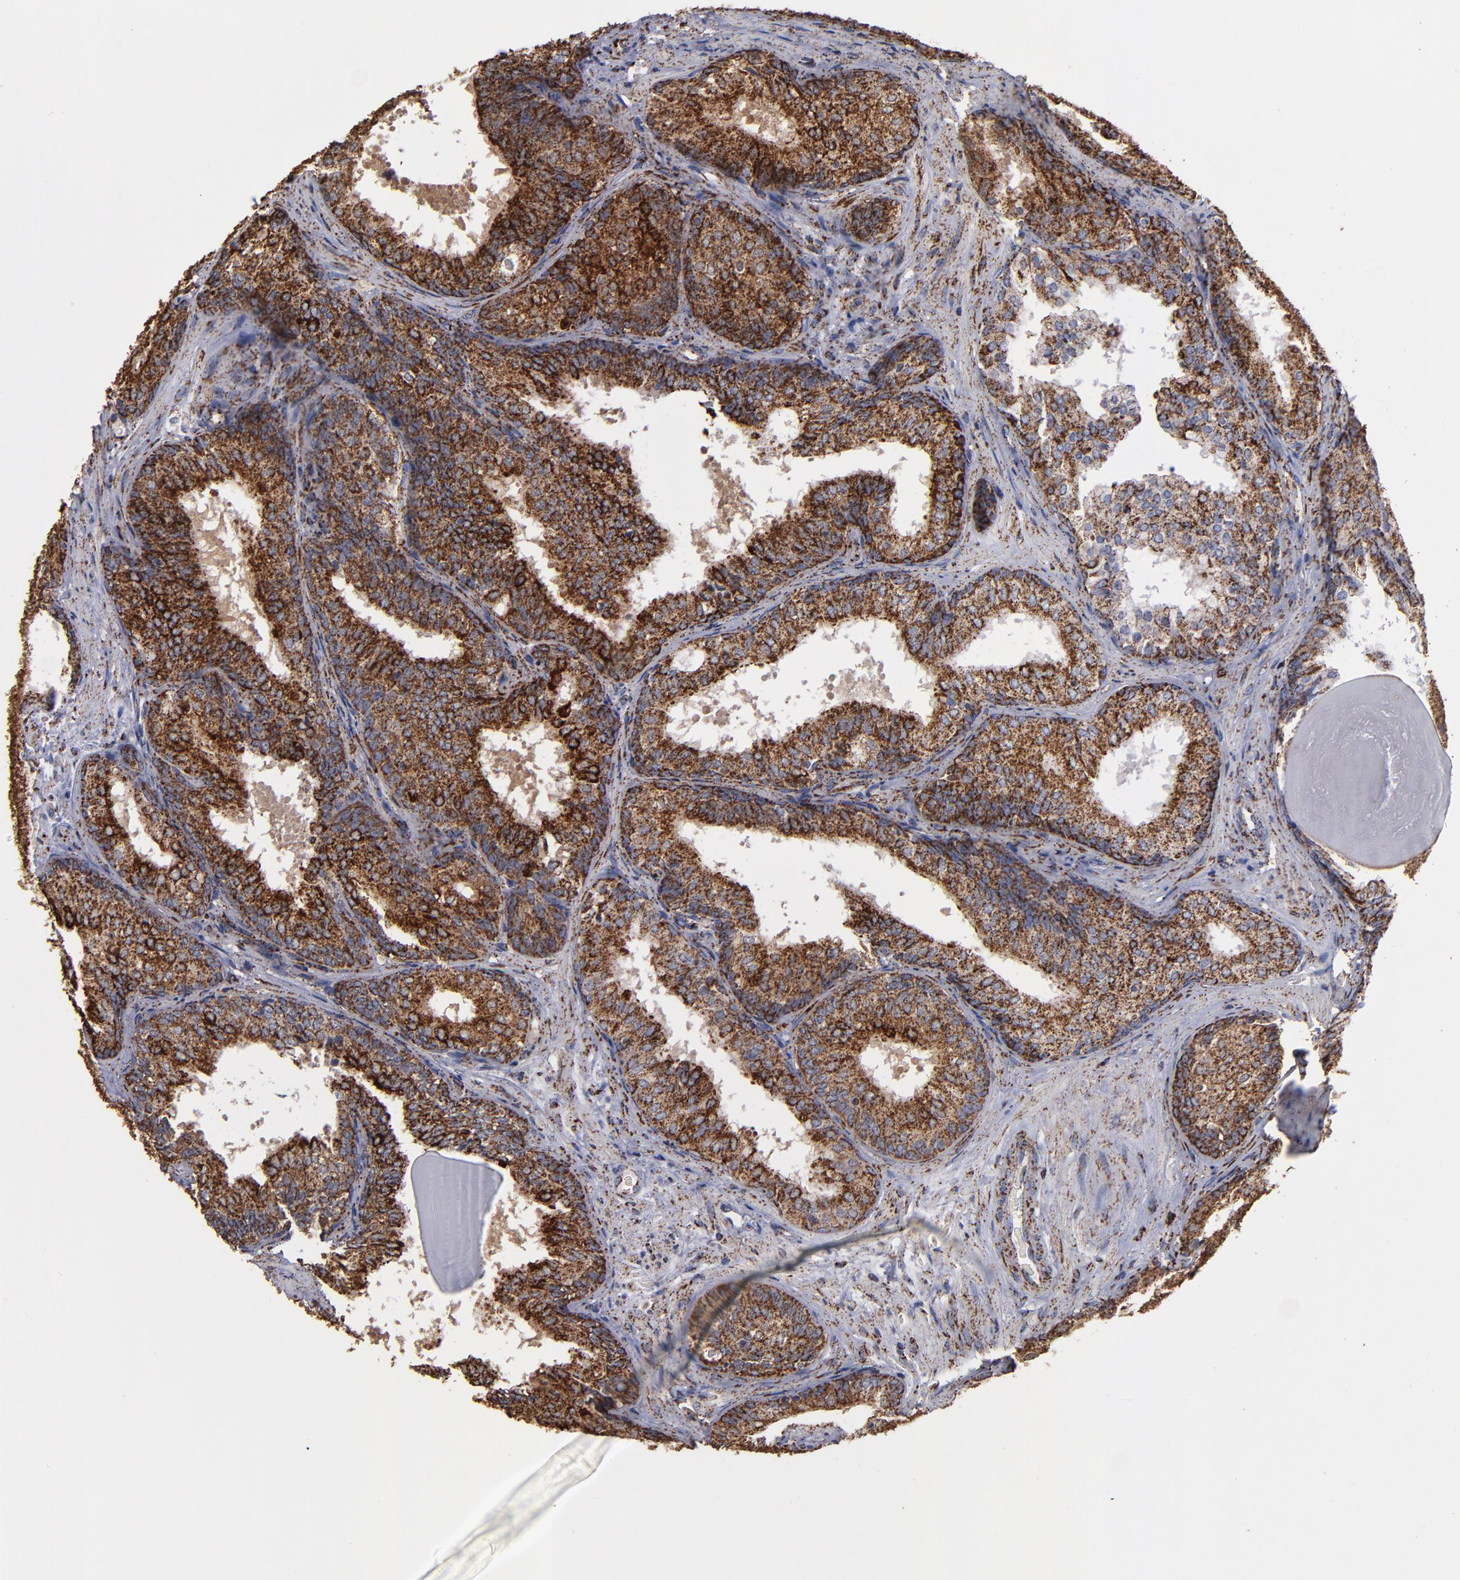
{"staining": {"intensity": "strong", "quantity": ">75%", "location": "cytoplasmic/membranous"}, "tissue": "prostate cancer", "cell_type": "Tumor cells", "image_type": "cancer", "snomed": [{"axis": "morphology", "description": "Adenocarcinoma, Low grade"}, {"axis": "topography", "description": "Prostate"}], "caption": "A brown stain labels strong cytoplasmic/membranous staining of a protein in human prostate low-grade adenocarcinoma tumor cells.", "gene": "SOD2", "patient": {"sex": "male", "age": 69}}